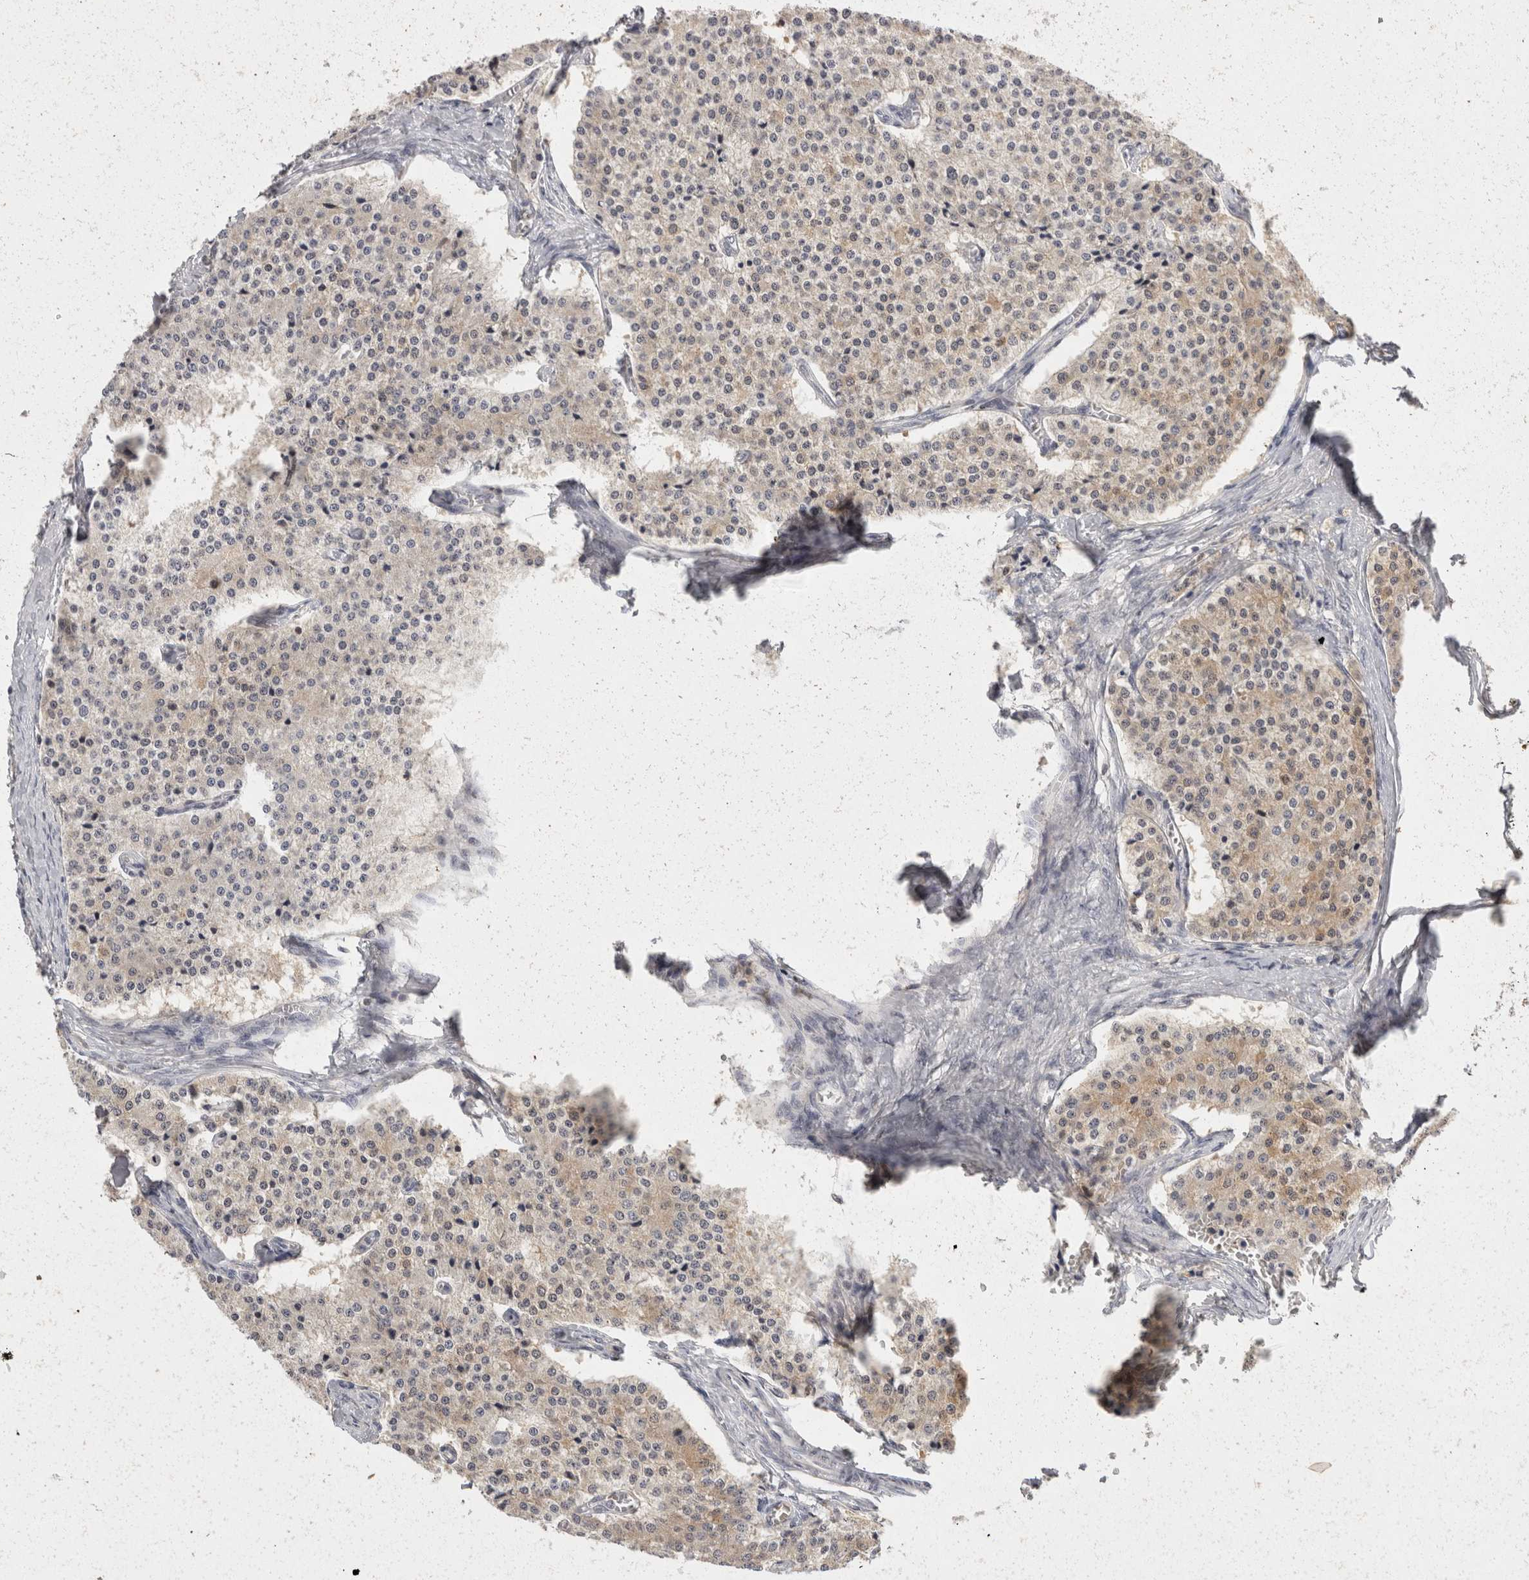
{"staining": {"intensity": "weak", "quantity": "<25%", "location": "cytoplasmic/membranous"}, "tissue": "carcinoid", "cell_type": "Tumor cells", "image_type": "cancer", "snomed": [{"axis": "morphology", "description": "Carcinoid, malignant, NOS"}, {"axis": "topography", "description": "Colon"}], "caption": "This is an IHC histopathology image of malignant carcinoid. There is no expression in tumor cells.", "gene": "ACAT2", "patient": {"sex": "female", "age": 52}}